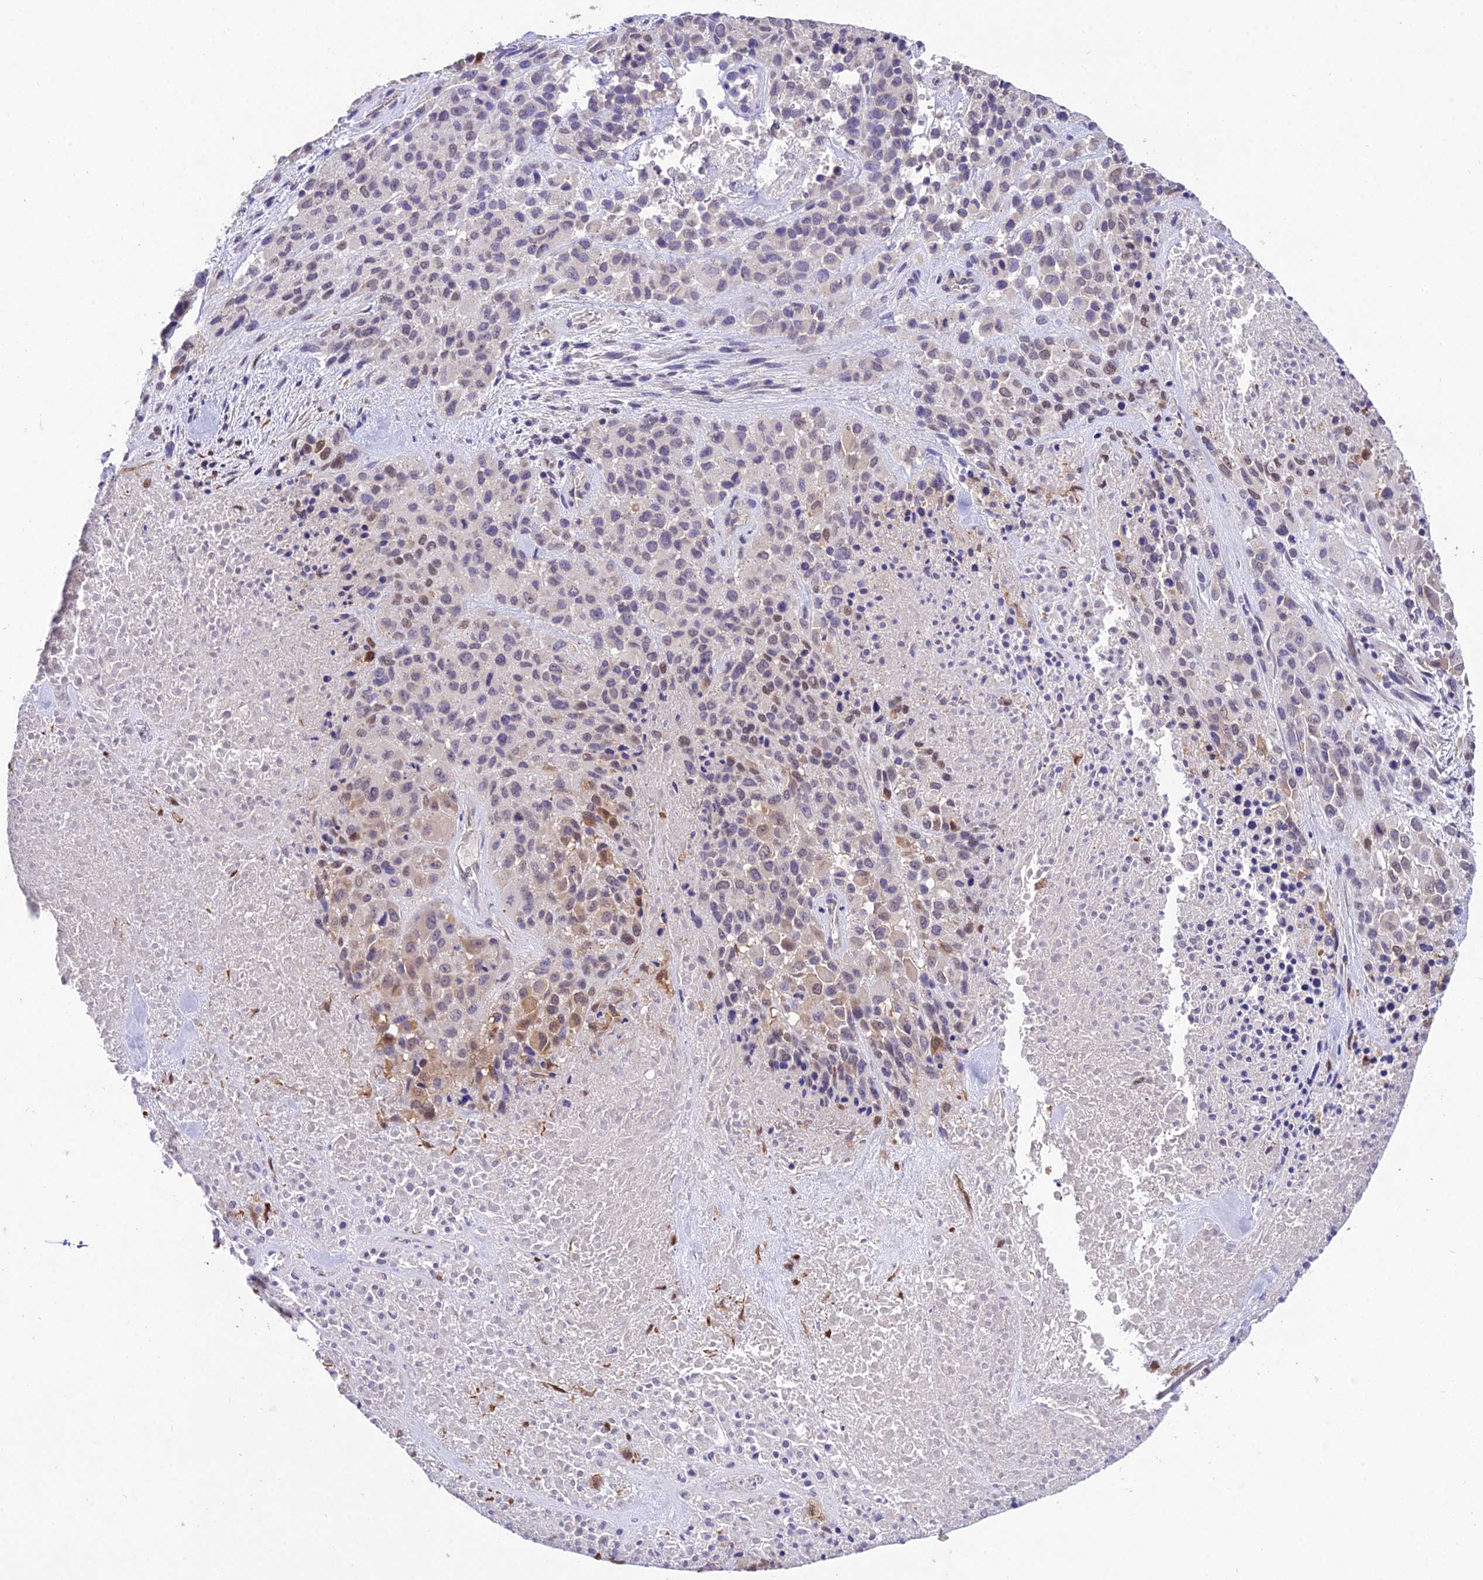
{"staining": {"intensity": "moderate", "quantity": "<25%", "location": "cytoplasmic/membranous,nuclear"}, "tissue": "melanoma", "cell_type": "Tumor cells", "image_type": "cancer", "snomed": [{"axis": "morphology", "description": "Malignant melanoma, Metastatic site"}, {"axis": "topography", "description": "Skin"}], "caption": "Brown immunohistochemical staining in human melanoma exhibits moderate cytoplasmic/membranous and nuclear staining in approximately <25% of tumor cells.", "gene": "PGK1", "patient": {"sex": "female", "age": 81}}